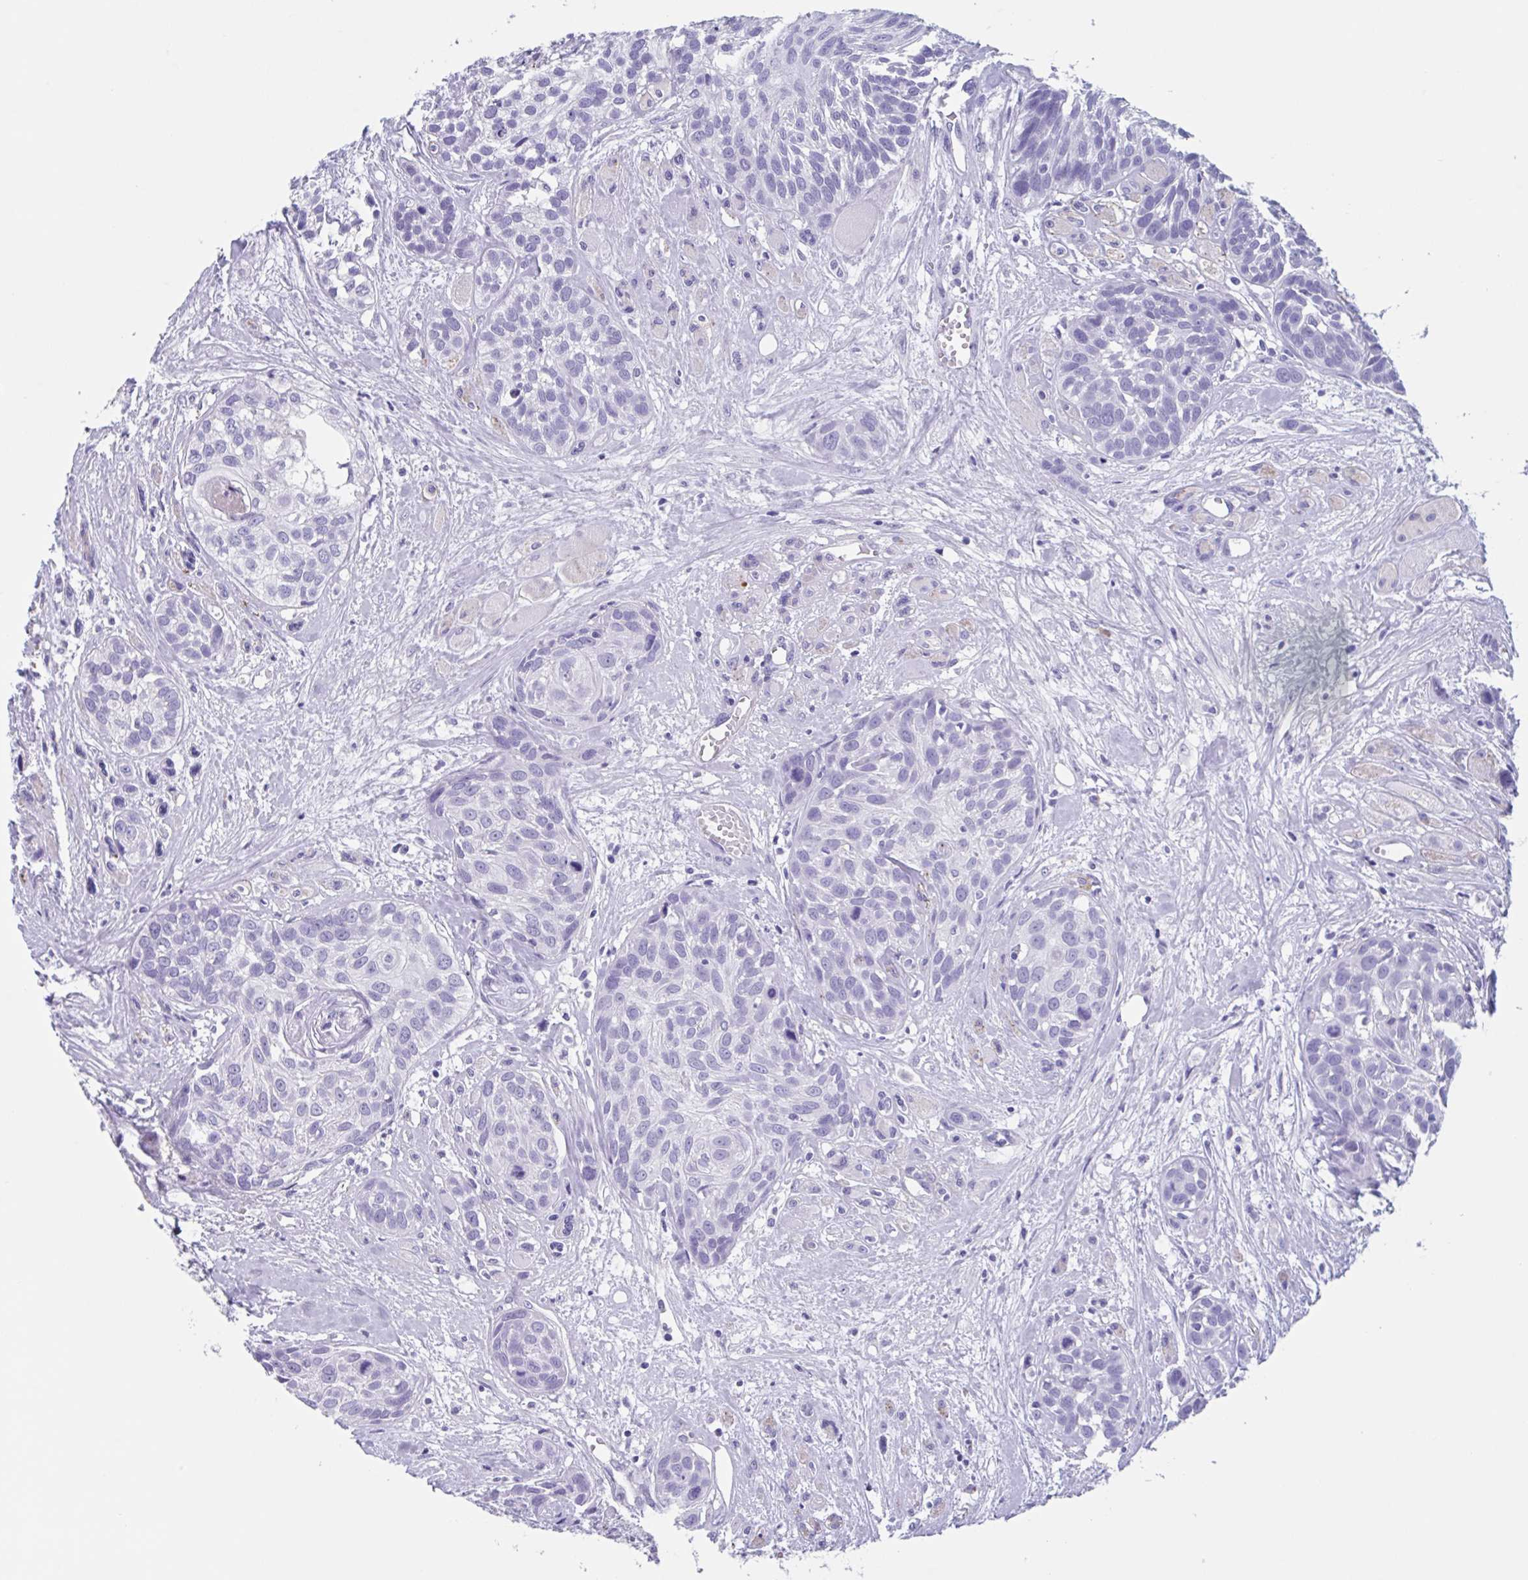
{"staining": {"intensity": "negative", "quantity": "none", "location": "none"}, "tissue": "head and neck cancer", "cell_type": "Tumor cells", "image_type": "cancer", "snomed": [{"axis": "morphology", "description": "Squamous cell carcinoma, NOS"}, {"axis": "topography", "description": "Head-Neck"}], "caption": "DAB (3,3'-diaminobenzidine) immunohistochemical staining of head and neck cancer (squamous cell carcinoma) demonstrates no significant positivity in tumor cells. (DAB (3,3'-diaminobenzidine) immunohistochemistry with hematoxylin counter stain).", "gene": "USP35", "patient": {"sex": "female", "age": 50}}